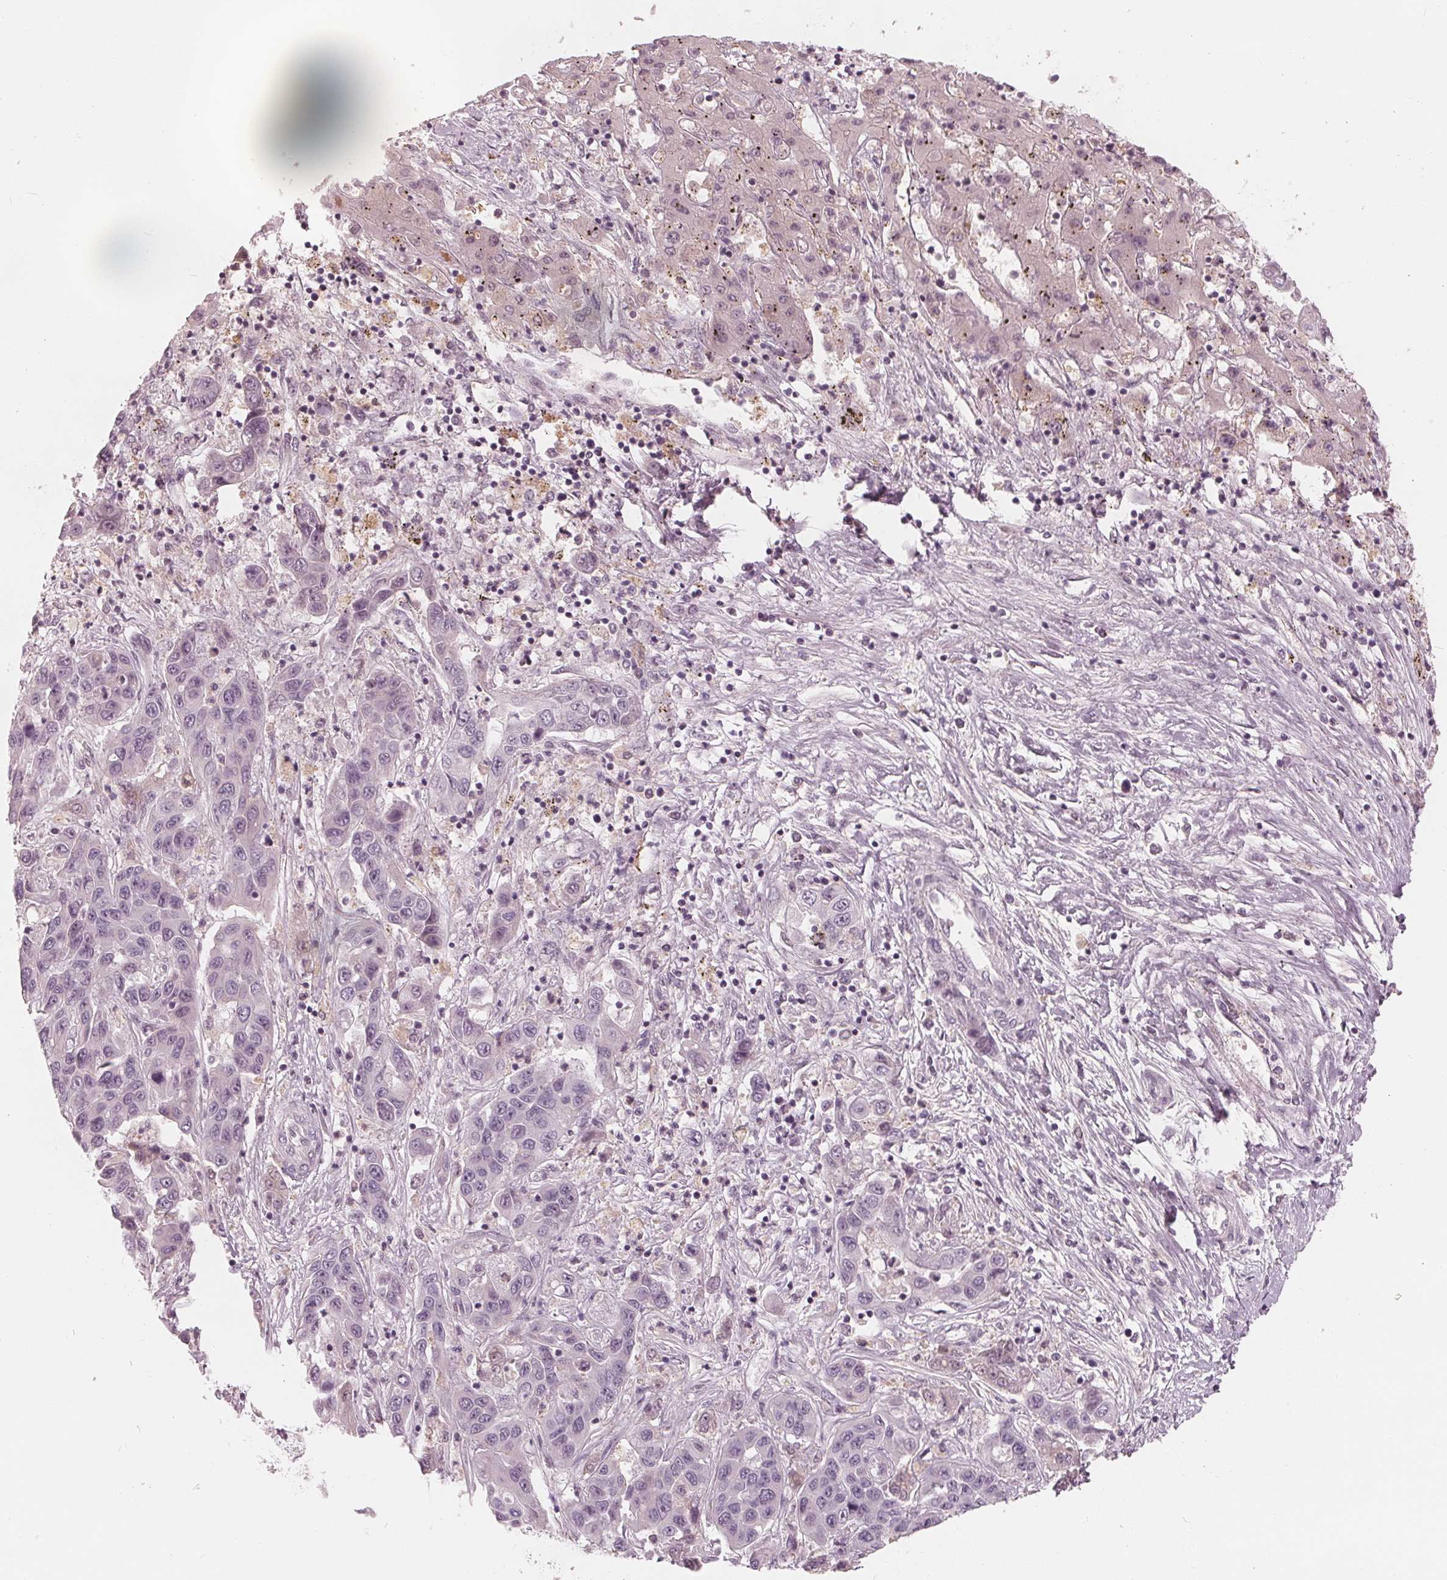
{"staining": {"intensity": "negative", "quantity": "none", "location": "none"}, "tissue": "liver cancer", "cell_type": "Tumor cells", "image_type": "cancer", "snomed": [{"axis": "morphology", "description": "Cholangiocarcinoma"}, {"axis": "topography", "description": "Liver"}], "caption": "Human liver cancer (cholangiocarcinoma) stained for a protein using immunohistochemistry (IHC) exhibits no expression in tumor cells.", "gene": "SAT2", "patient": {"sex": "female", "age": 52}}